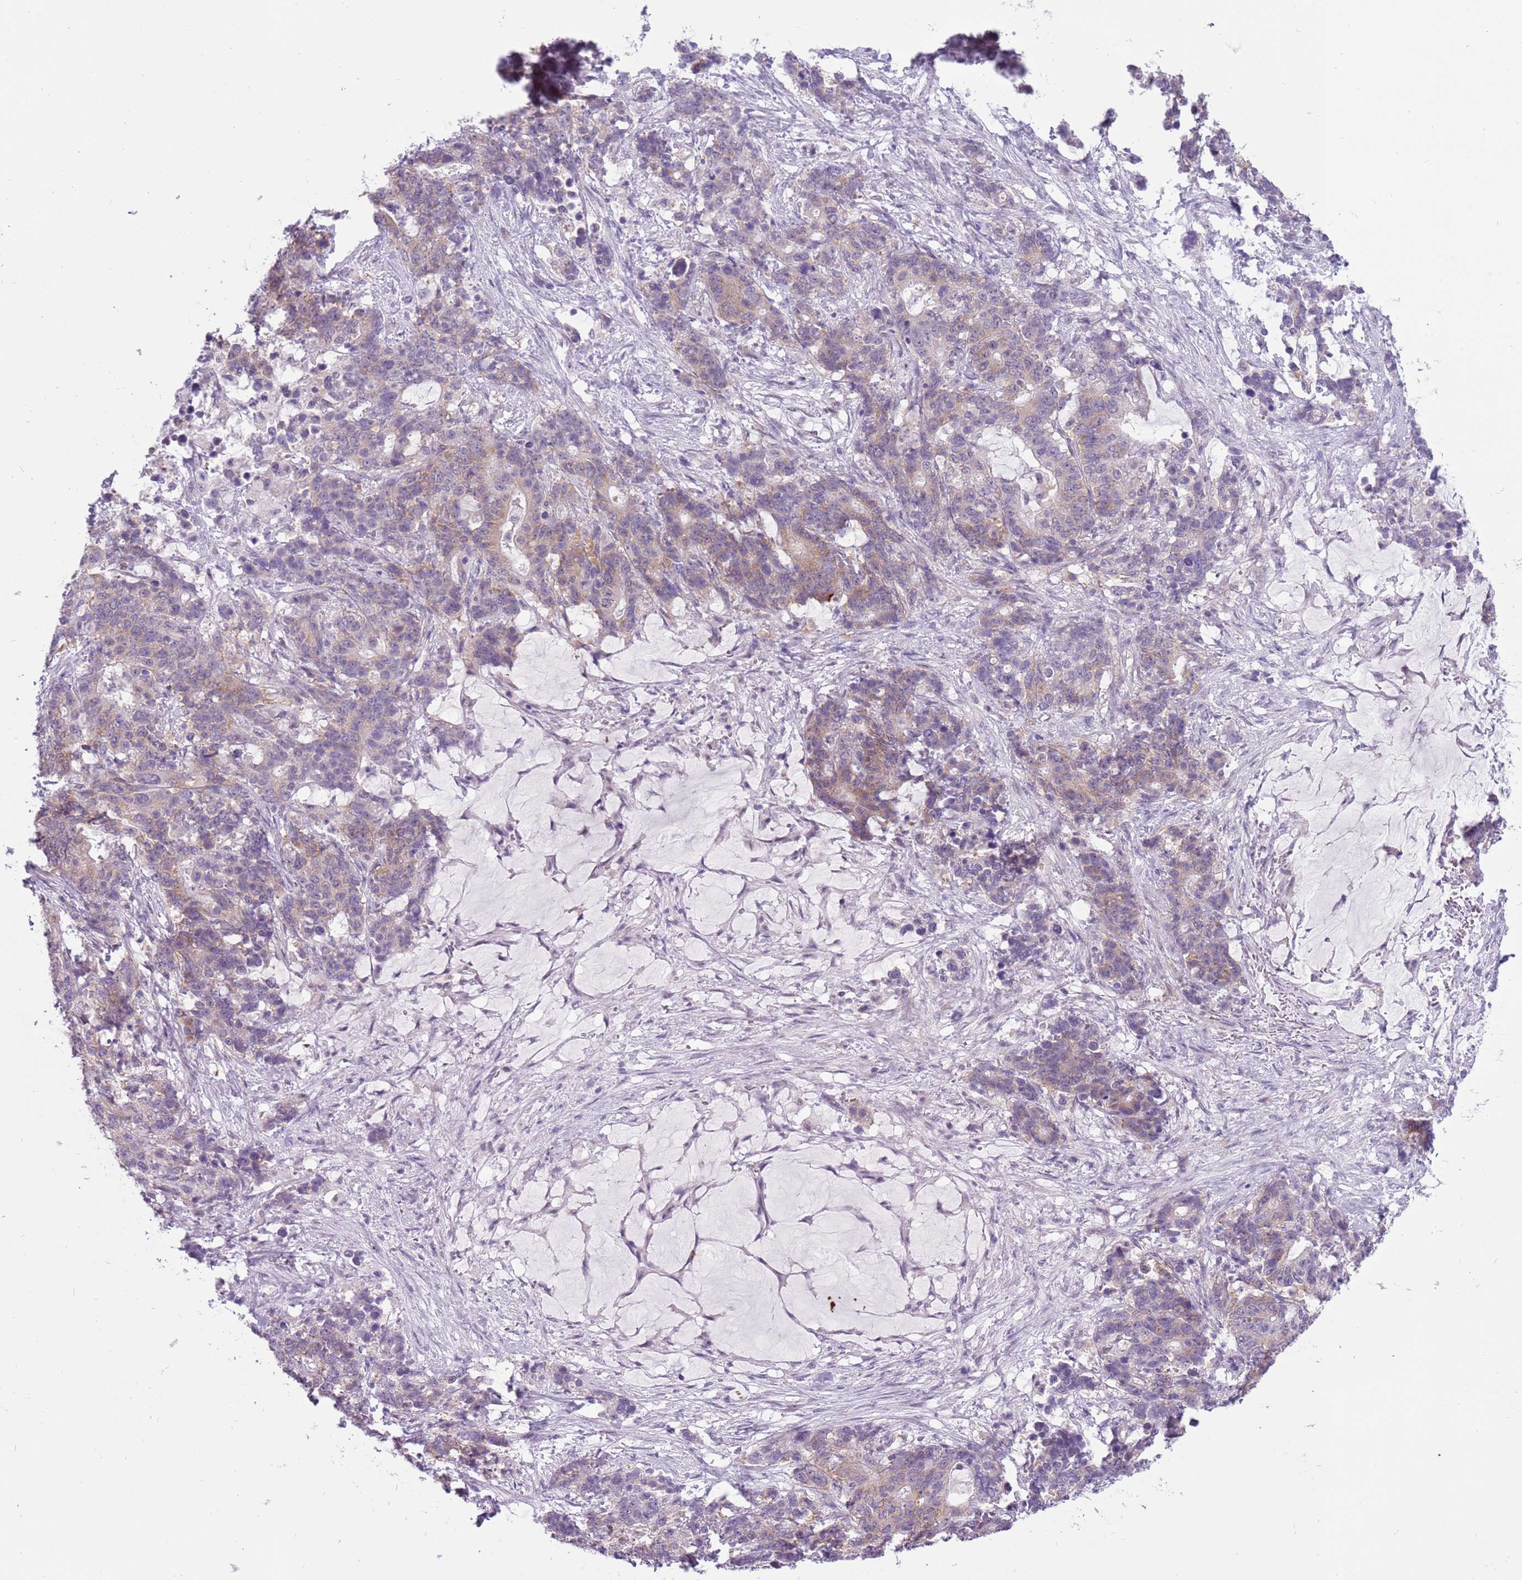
{"staining": {"intensity": "weak", "quantity": "25%-75%", "location": "cytoplasmic/membranous"}, "tissue": "stomach cancer", "cell_type": "Tumor cells", "image_type": "cancer", "snomed": [{"axis": "morphology", "description": "Normal tissue, NOS"}, {"axis": "morphology", "description": "Adenocarcinoma, NOS"}, {"axis": "topography", "description": "Stomach"}], "caption": "Tumor cells show weak cytoplasmic/membranous expression in approximately 25%-75% of cells in stomach cancer (adenocarcinoma).", "gene": "FAM120C", "patient": {"sex": "female", "age": 64}}